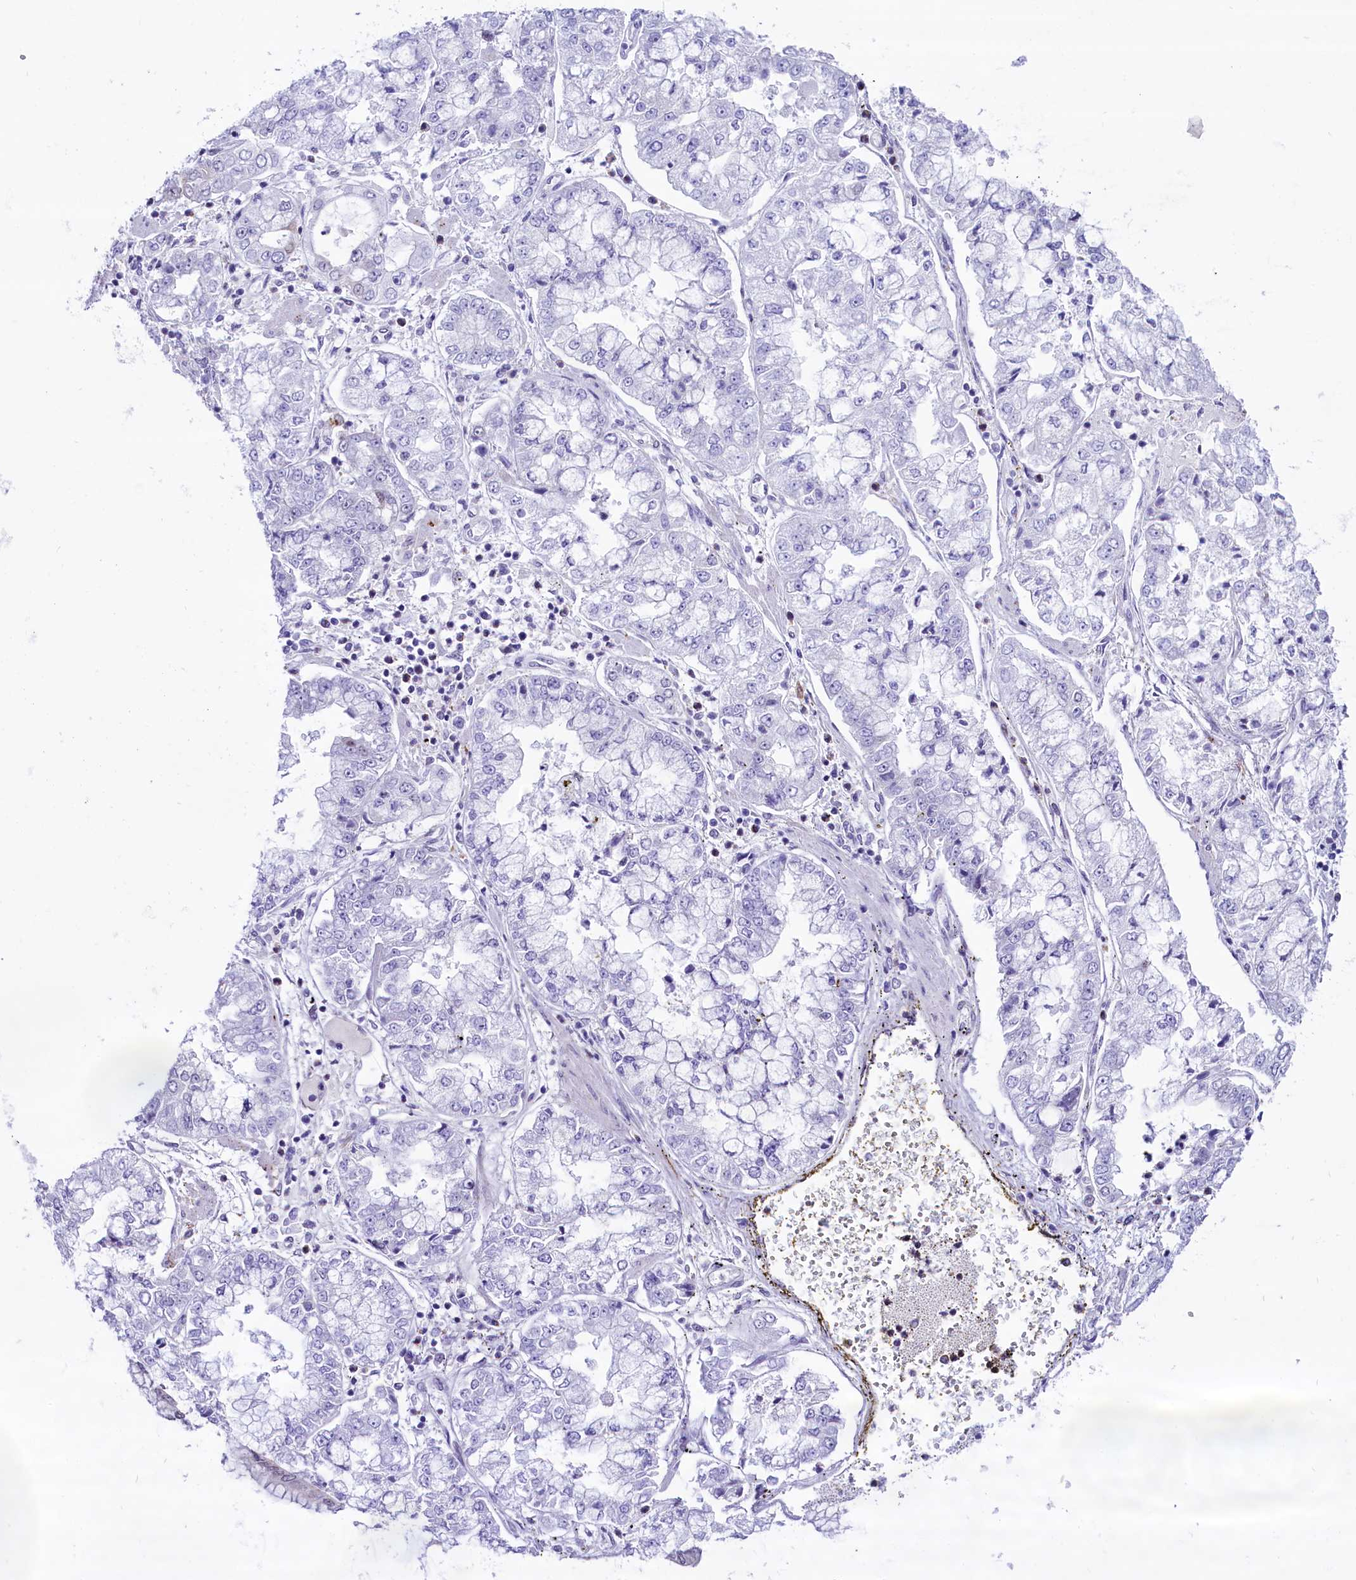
{"staining": {"intensity": "negative", "quantity": "none", "location": "none"}, "tissue": "stomach cancer", "cell_type": "Tumor cells", "image_type": "cancer", "snomed": [{"axis": "morphology", "description": "Adenocarcinoma, NOS"}, {"axis": "topography", "description": "Stomach"}], "caption": "High power microscopy photomicrograph of an immunohistochemistry photomicrograph of adenocarcinoma (stomach), revealing no significant positivity in tumor cells.", "gene": "RPS6KB1", "patient": {"sex": "male", "age": 76}}